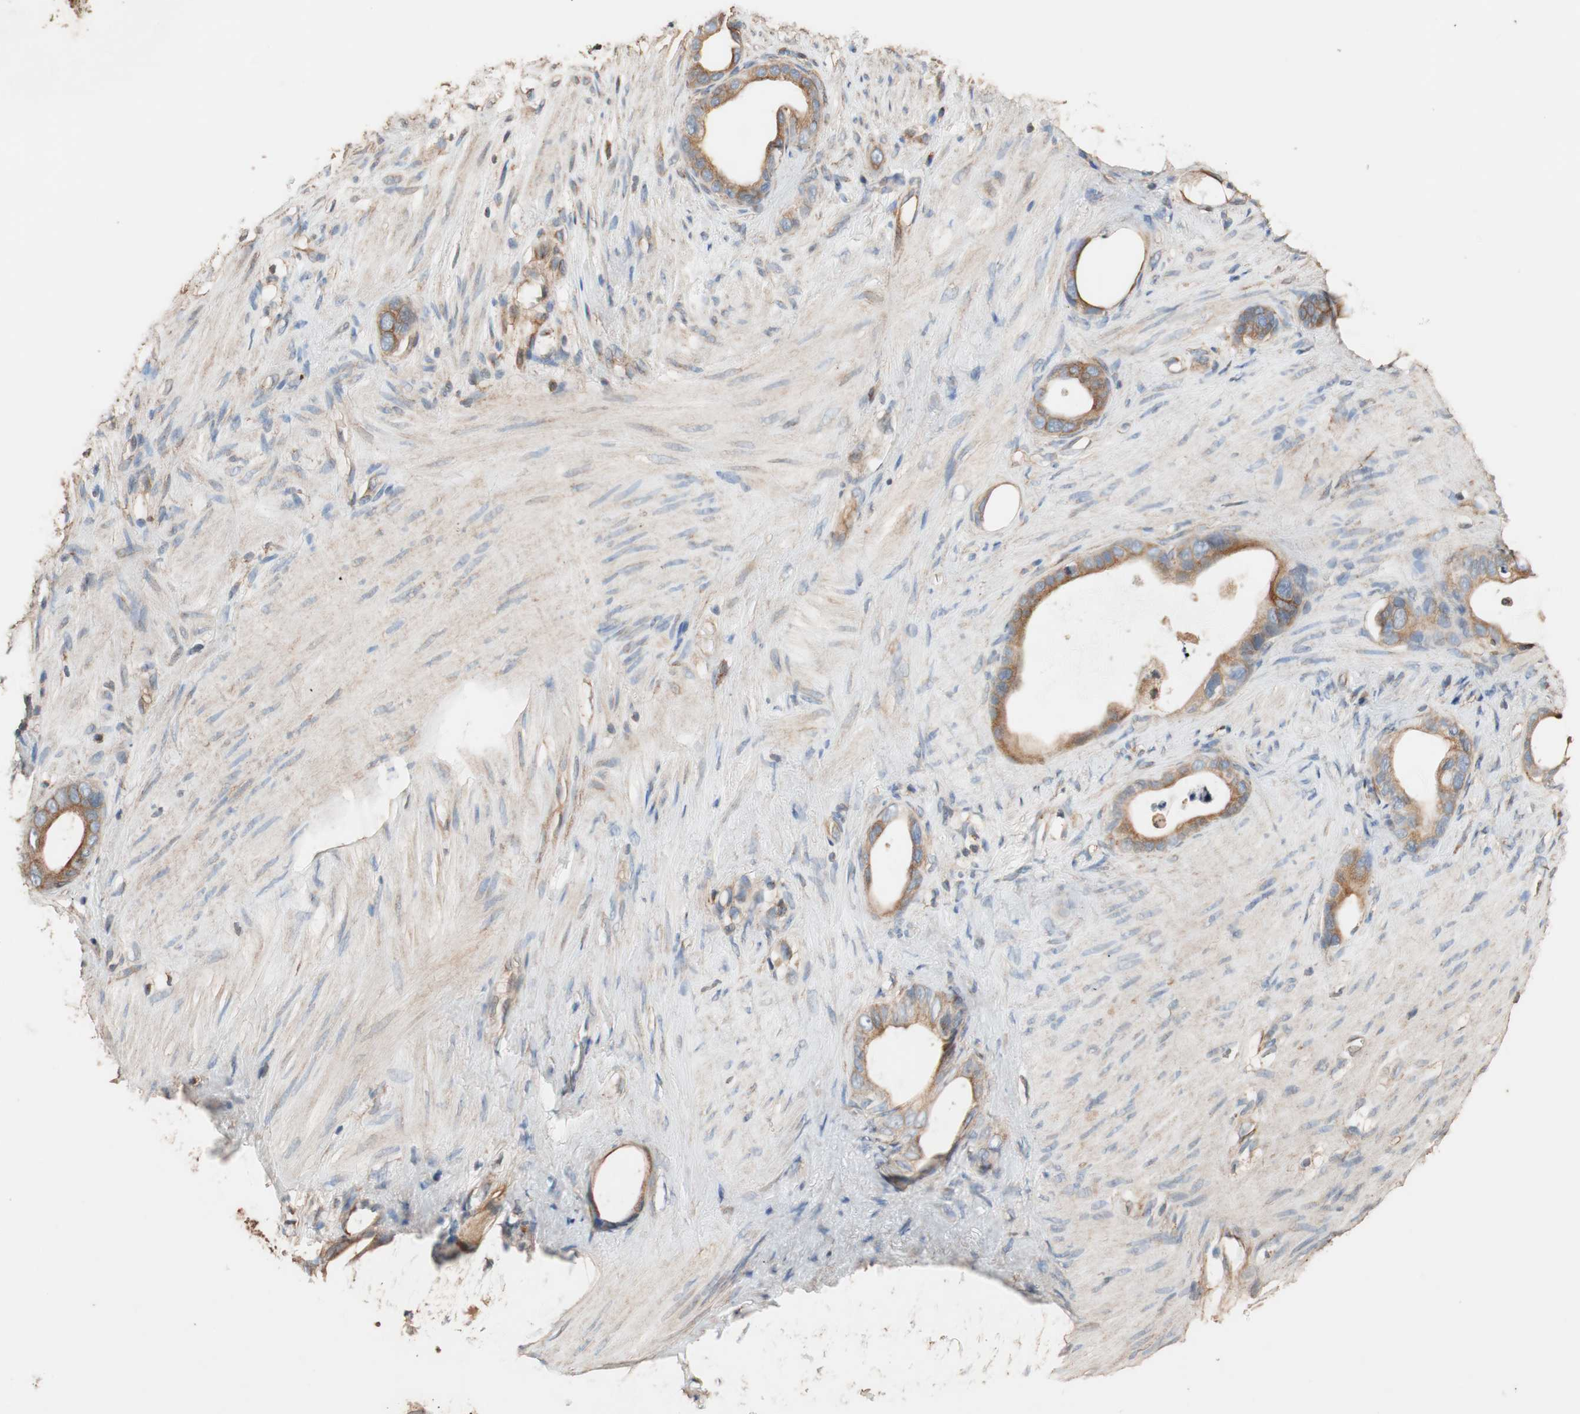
{"staining": {"intensity": "moderate", "quantity": ">75%", "location": "cytoplasmic/membranous"}, "tissue": "stomach cancer", "cell_type": "Tumor cells", "image_type": "cancer", "snomed": [{"axis": "morphology", "description": "Adenocarcinoma, NOS"}, {"axis": "topography", "description": "Stomach"}], "caption": "Moderate cytoplasmic/membranous protein expression is seen in approximately >75% of tumor cells in stomach cancer (adenocarcinoma).", "gene": "TUBB", "patient": {"sex": "female", "age": 75}}